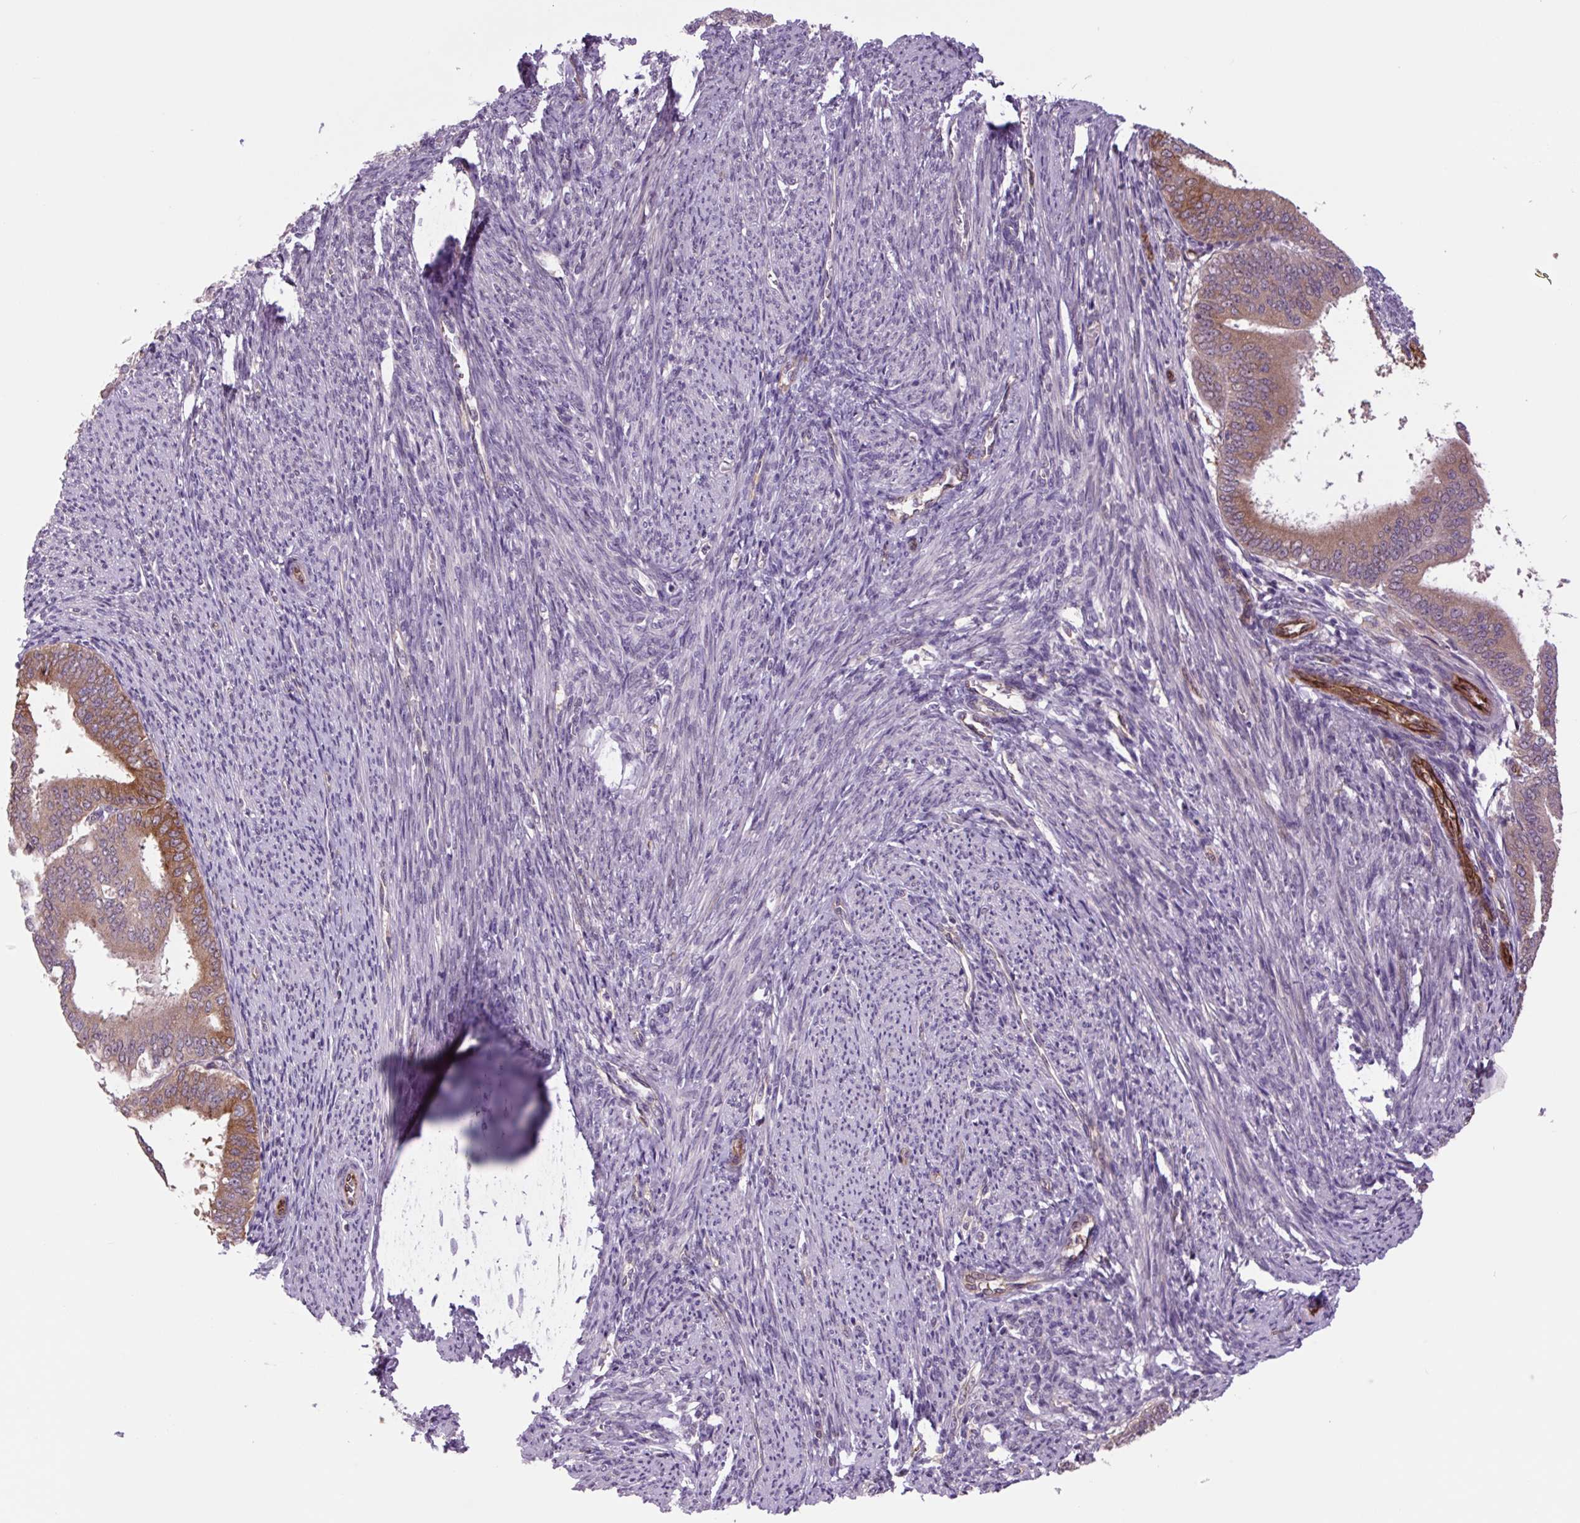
{"staining": {"intensity": "moderate", "quantity": "25%-75%", "location": "cytoplasmic/membranous"}, "tissue": "endometrial cancer", "cell_type": "Tumor cells", "image_type": "cancer", "snomed": [{"axis": "morphology", "description": "Adenocarcinoma, NOS"}, {"axis": "topography", "description": "Endometrium"}], "caption": "A brown stain shows moderate cytoplasmic/membranous positivity of a protein in human endometrial cancer tumor cells.", "gene": "PLA2G4A", "patient": {"sex": "female", "age": 63}}